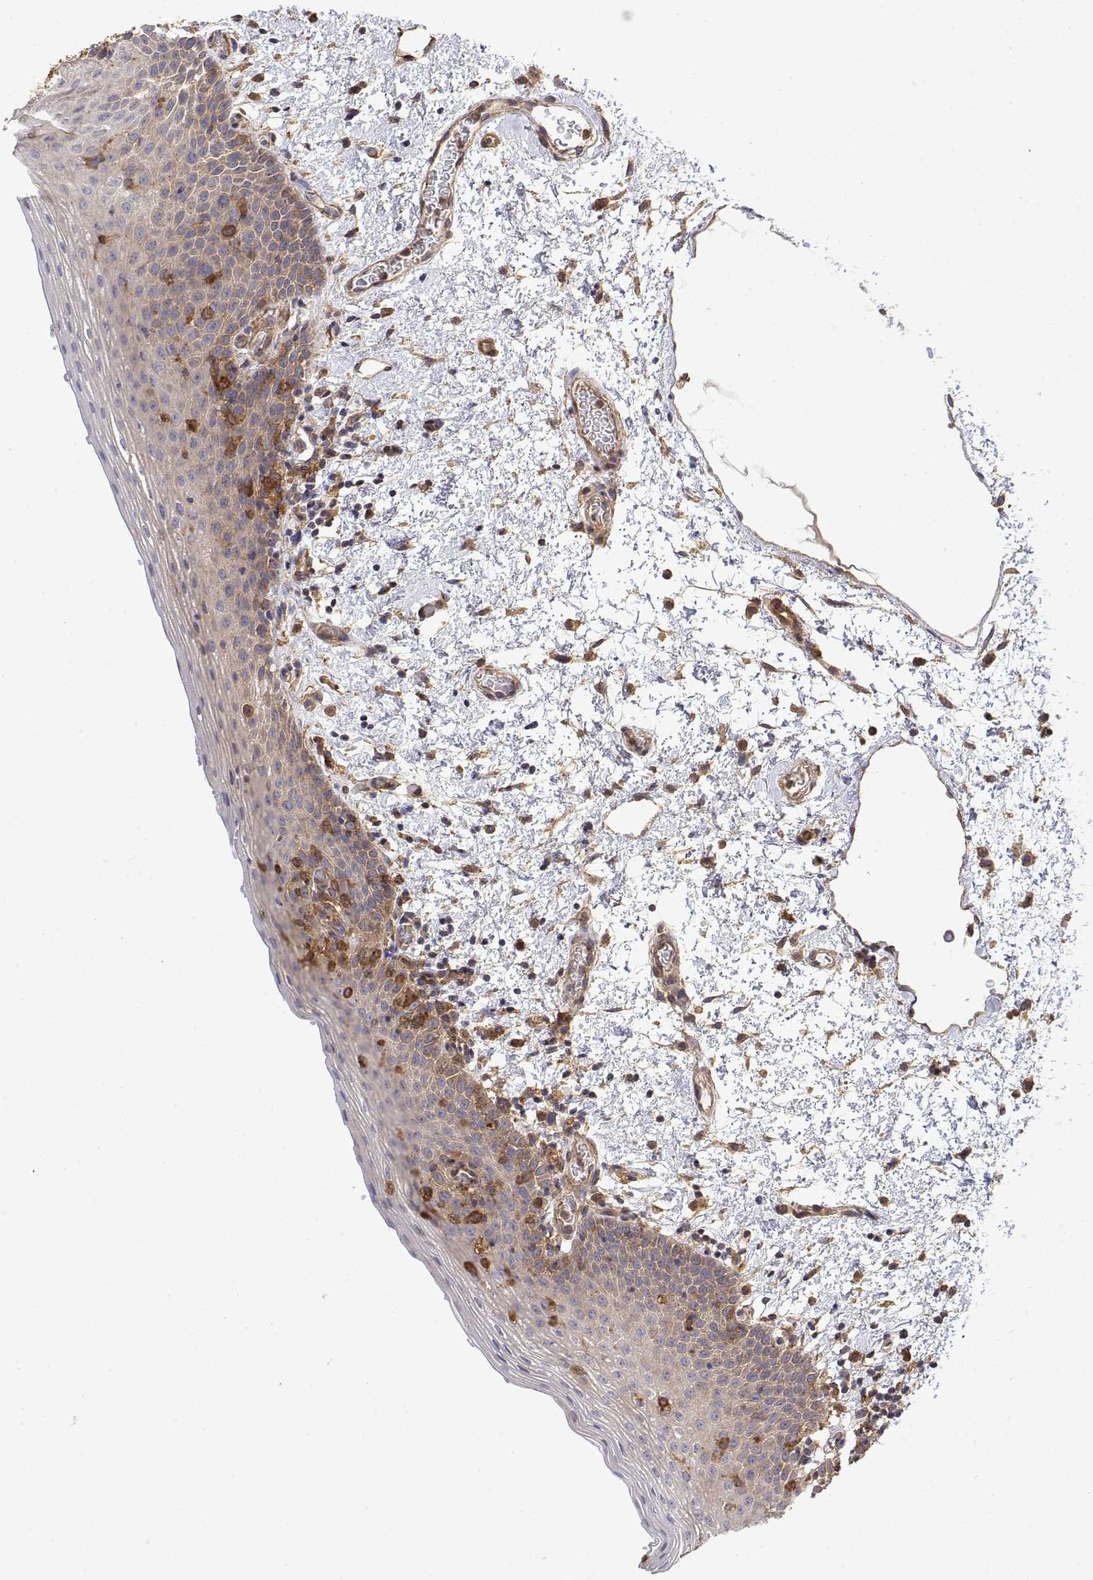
{"staining": {"intensity": "negative", "quantity": "none", "location": "none"}, "tissue": "oral mucosa", "cell_type": "Squamous epithelial cells", "image_type": "normal", "snomed": [{"axis": "morphology", "description": "Normal tissue, NOS"}, {"axis": "topography", "description": "Oral tissue"}, {"axis": "topography", "description": "Head-Neck"}], "caption": "Immunohistochemistry (IHC) photomicrograph of normal oral mucosa: oral mucosa stained with DAB (3,3'-diaminobenzidine) displays no significant protein positivity in squamous epithelial cells. (DAB (3,3'-diaminobenzidine) immunohistochemistry with hematoxylin counter stain).", "gene": "PACSIN2", "patient": {"sex": "female", "age": 55}}